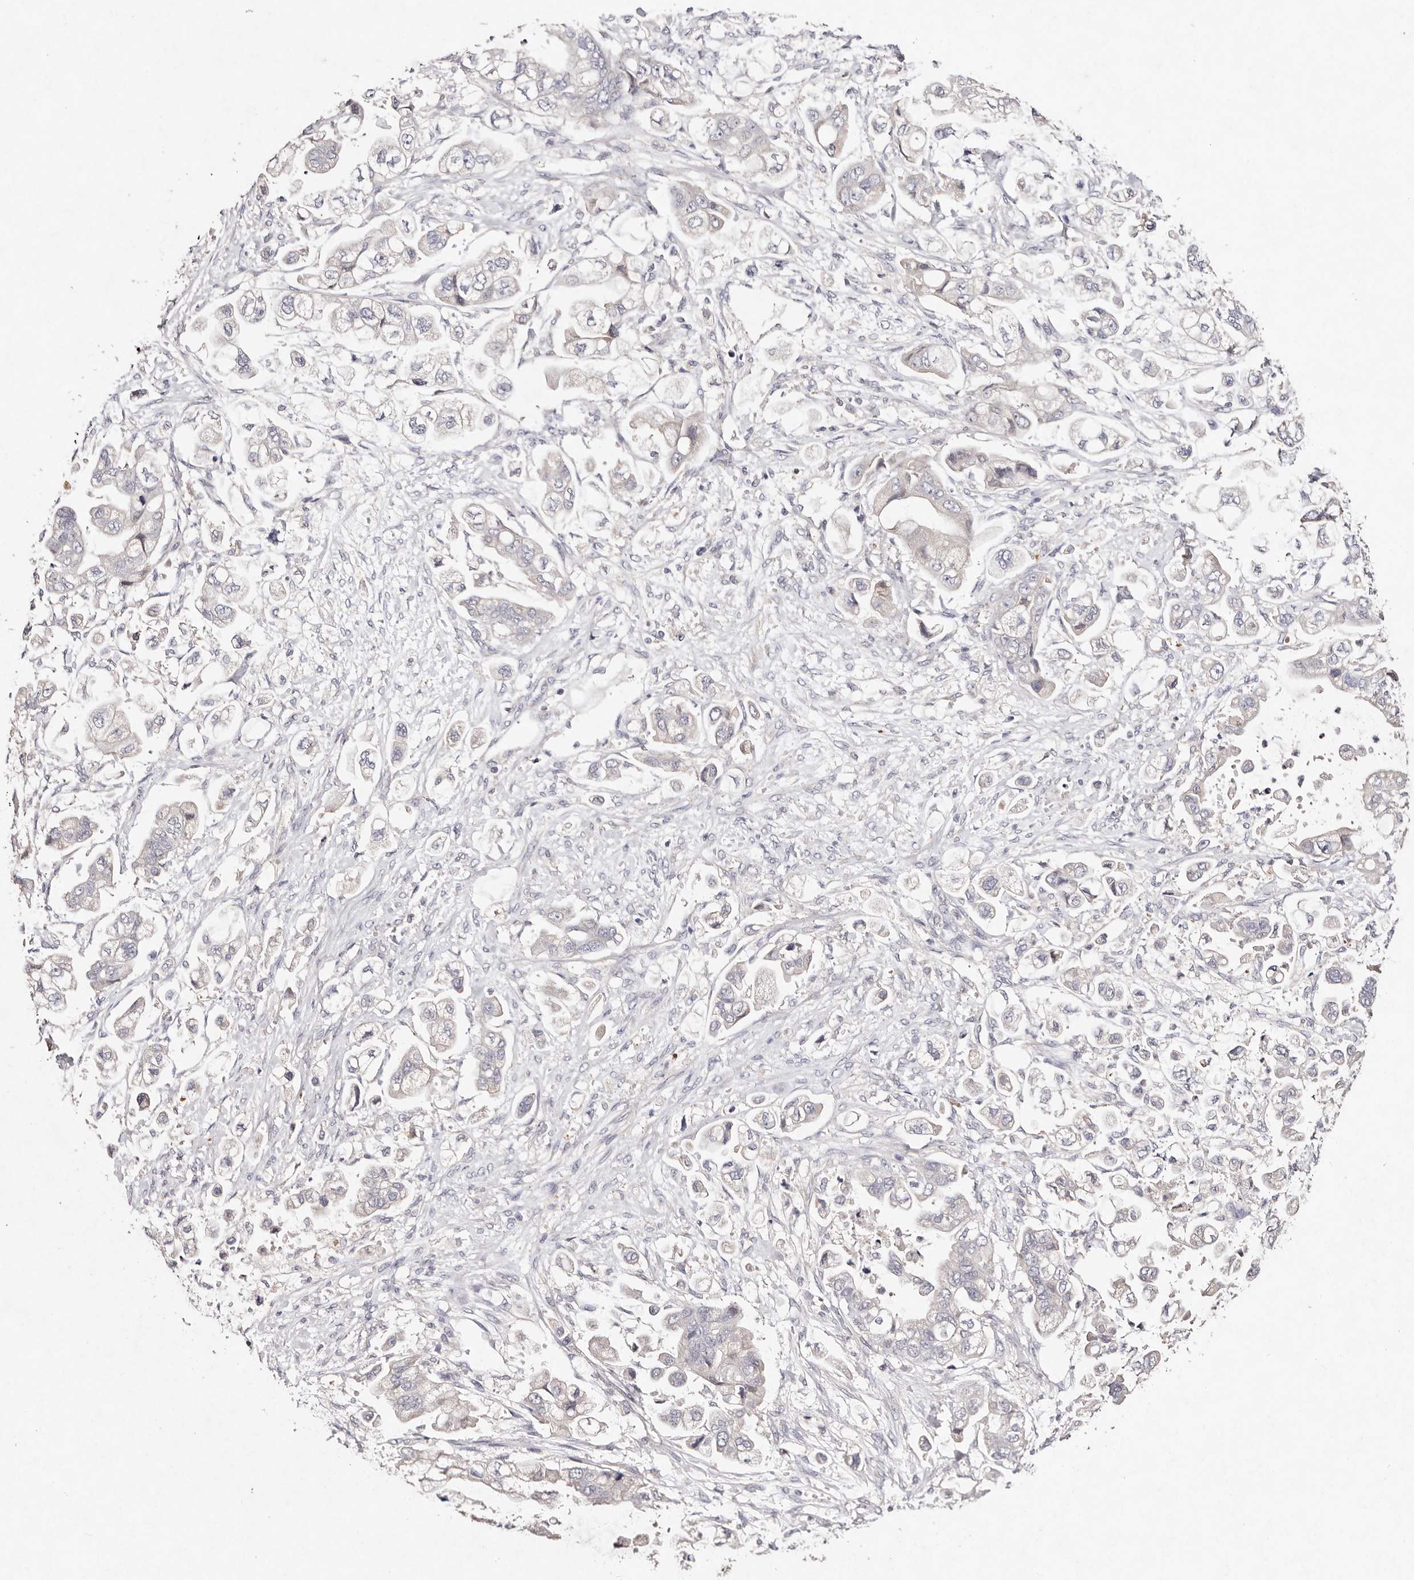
{"staining": {"intensity": "negative", "quantity": "none", "location": "none"}, "tissue": "stomach cancer", "cell_type": "Tumor cells", "image_type": "cancer", "snomed": [{"axis": "morphology", "description": "Adenocarcinoma, NOS"}, {"axis": "topography", "description": "Stomach"}], "caption": "Stomach adenocarcinoma was stained to show a protein in brown. There is no significant positivity in tumor cells.", "gene": "TSC2", "patient": {"sex": "male", "age": 62}}